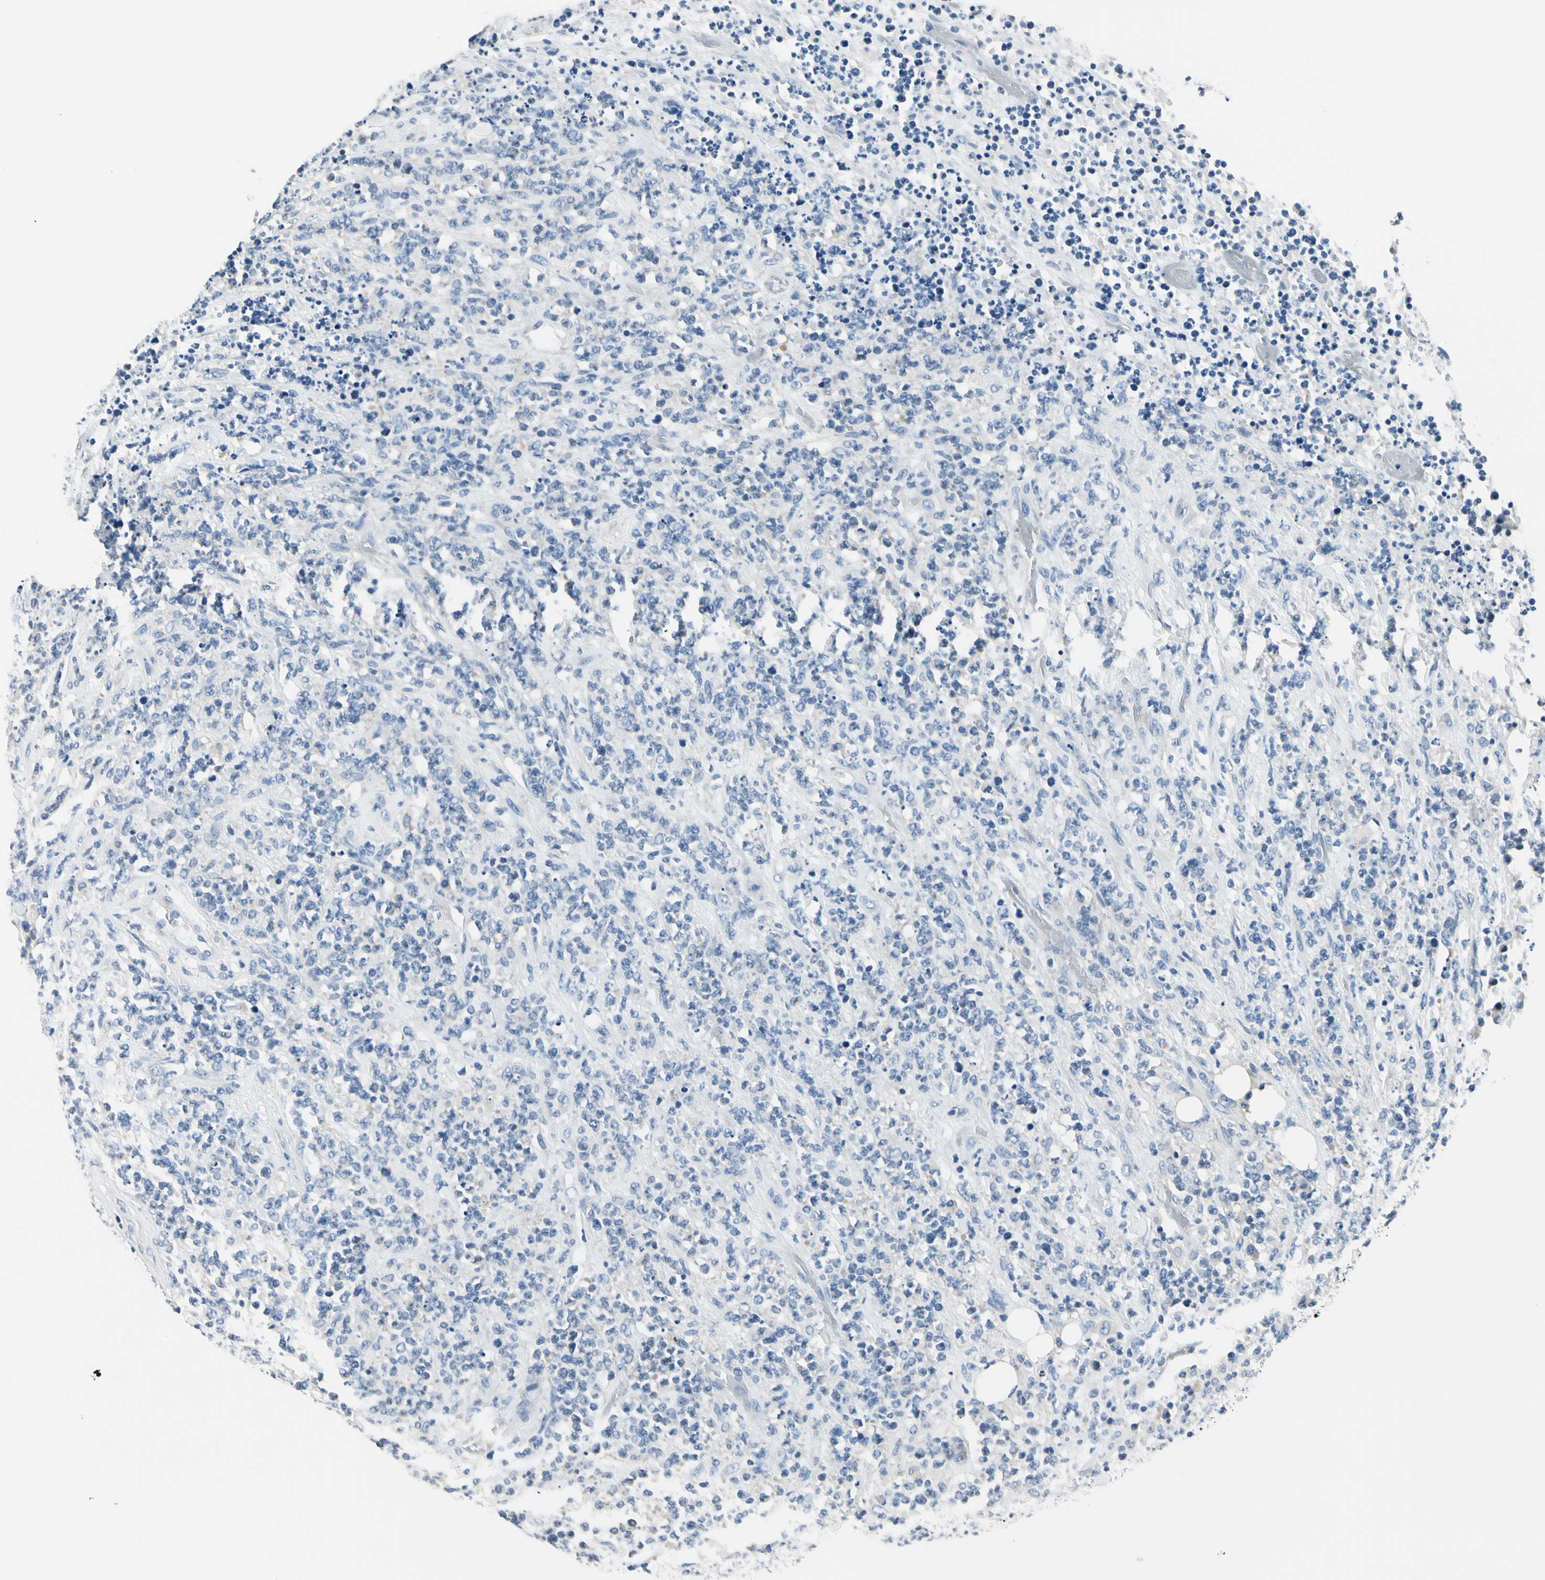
{"staining": {"intensity": "negative", "quantity": "none", "location": "none"}, "tissue": "lymphoma", "cell_type": "Tumor cells", "image_type": "cancer", "snomed": [{"axis": "morphology", "description": "Malignant lymphoma, non-Hodgkin's type, High grade"}, {"axis": "topography", "description": "Soft tissue"}], "caption": "This micrograph is of malignant lymphoma, non-Hodgkin's type (high-grade) stained with immunohistochemistry (IHC) to label a protein in brown with the nuclei are counter-stained blue. There is no expression in tumor cells.", "gene": "TGFBR3", "patient": {"sex": "male", "age": 18}}